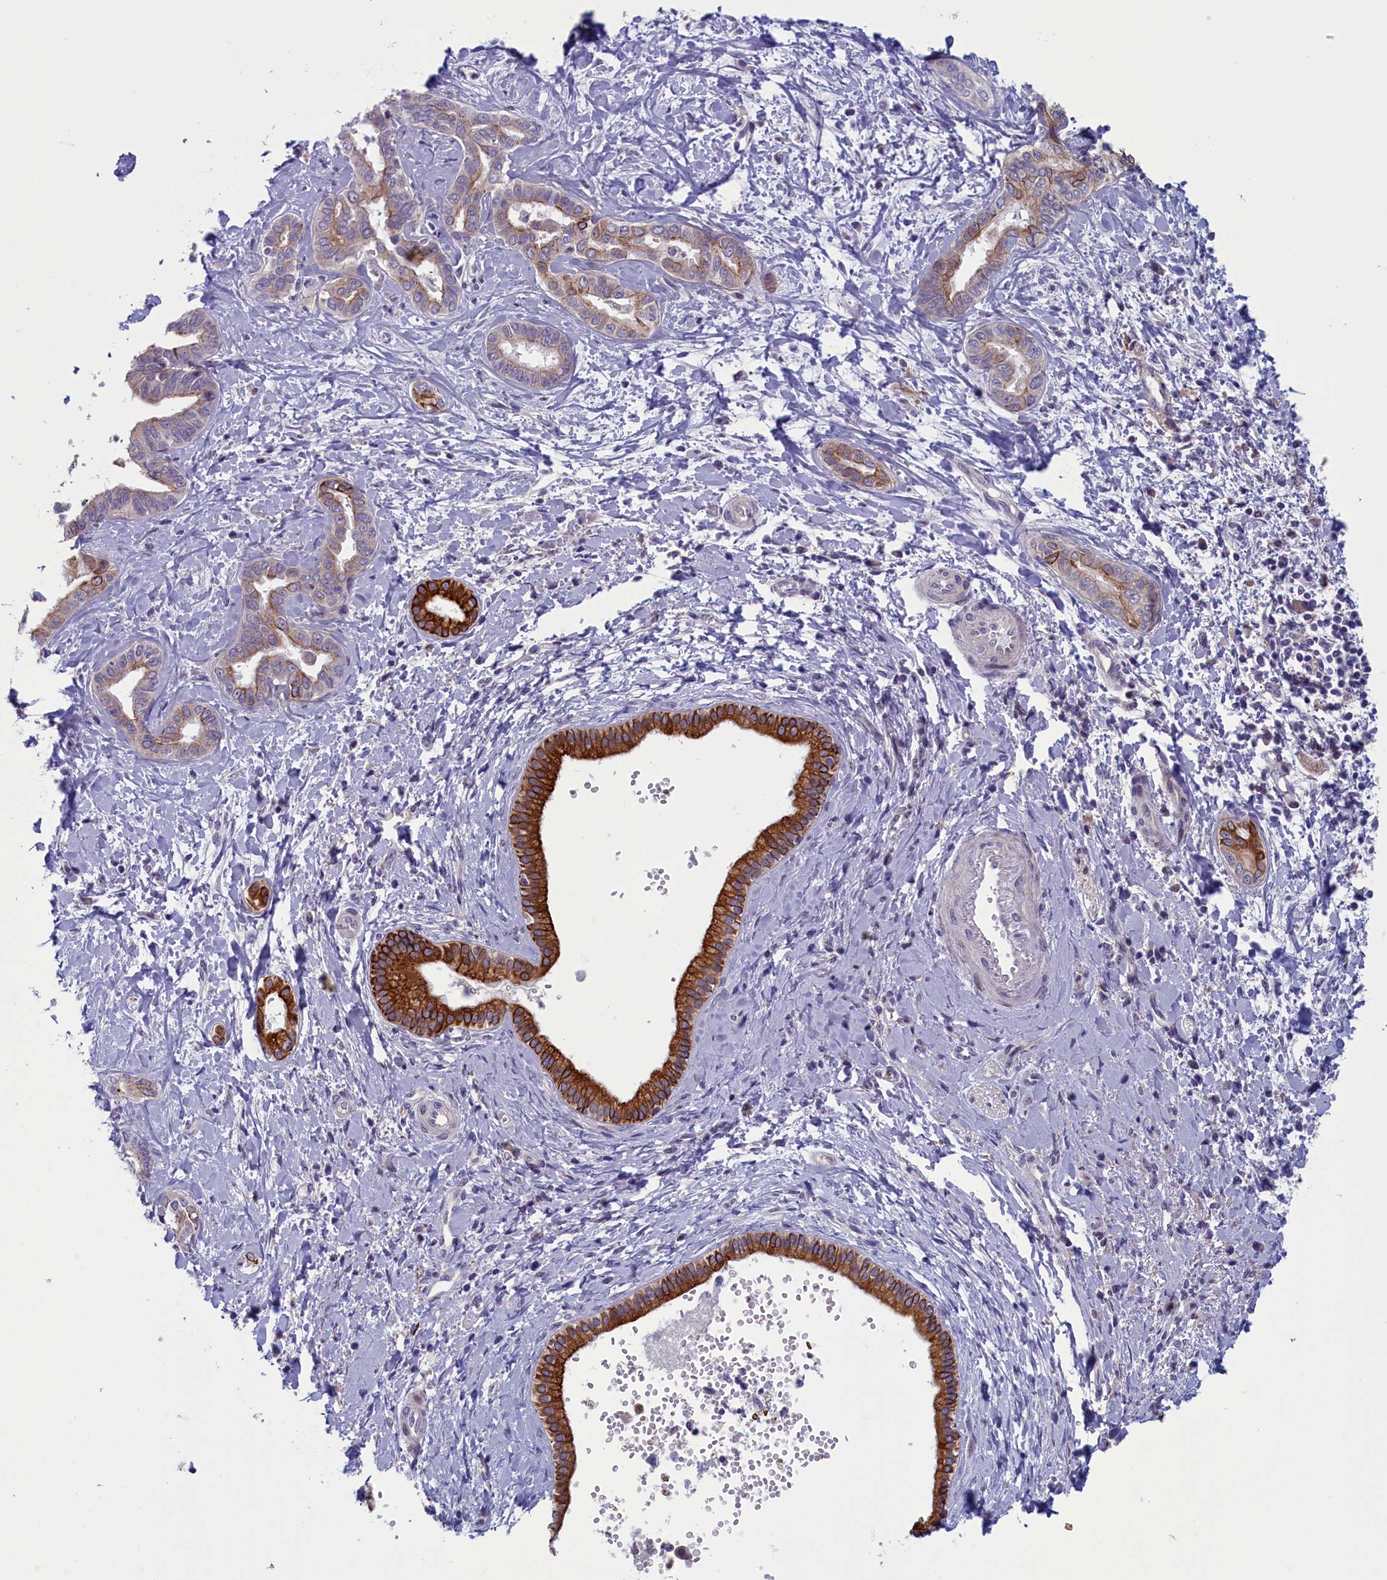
{"staining": {"intensity": "strong", "quantity": "<25%", "location": "cytoplasmic/membranous"}, "tissue": "liver cancer", "cell_type": "Tumor cells", "image_type": "cancer", "snomed": [{"axis": "morphology", "description": "Cholangiocarcinoma"}, {"axis": "topography", "description": "Liver"}], "caption": "An IHC image of neoplastic tissue is shown. Protein staining in brown highlights strong cytoplasmic/membranous positivity in liver cancer (cholangiocarcinoma) within tumor cells. (DAB (3,3'-diaminobenzidine) IHC, brown staining for protein, blue staining for nuclei).", "gene": "ANKRD39", "patient": {"sex": "female", "age": 77}}